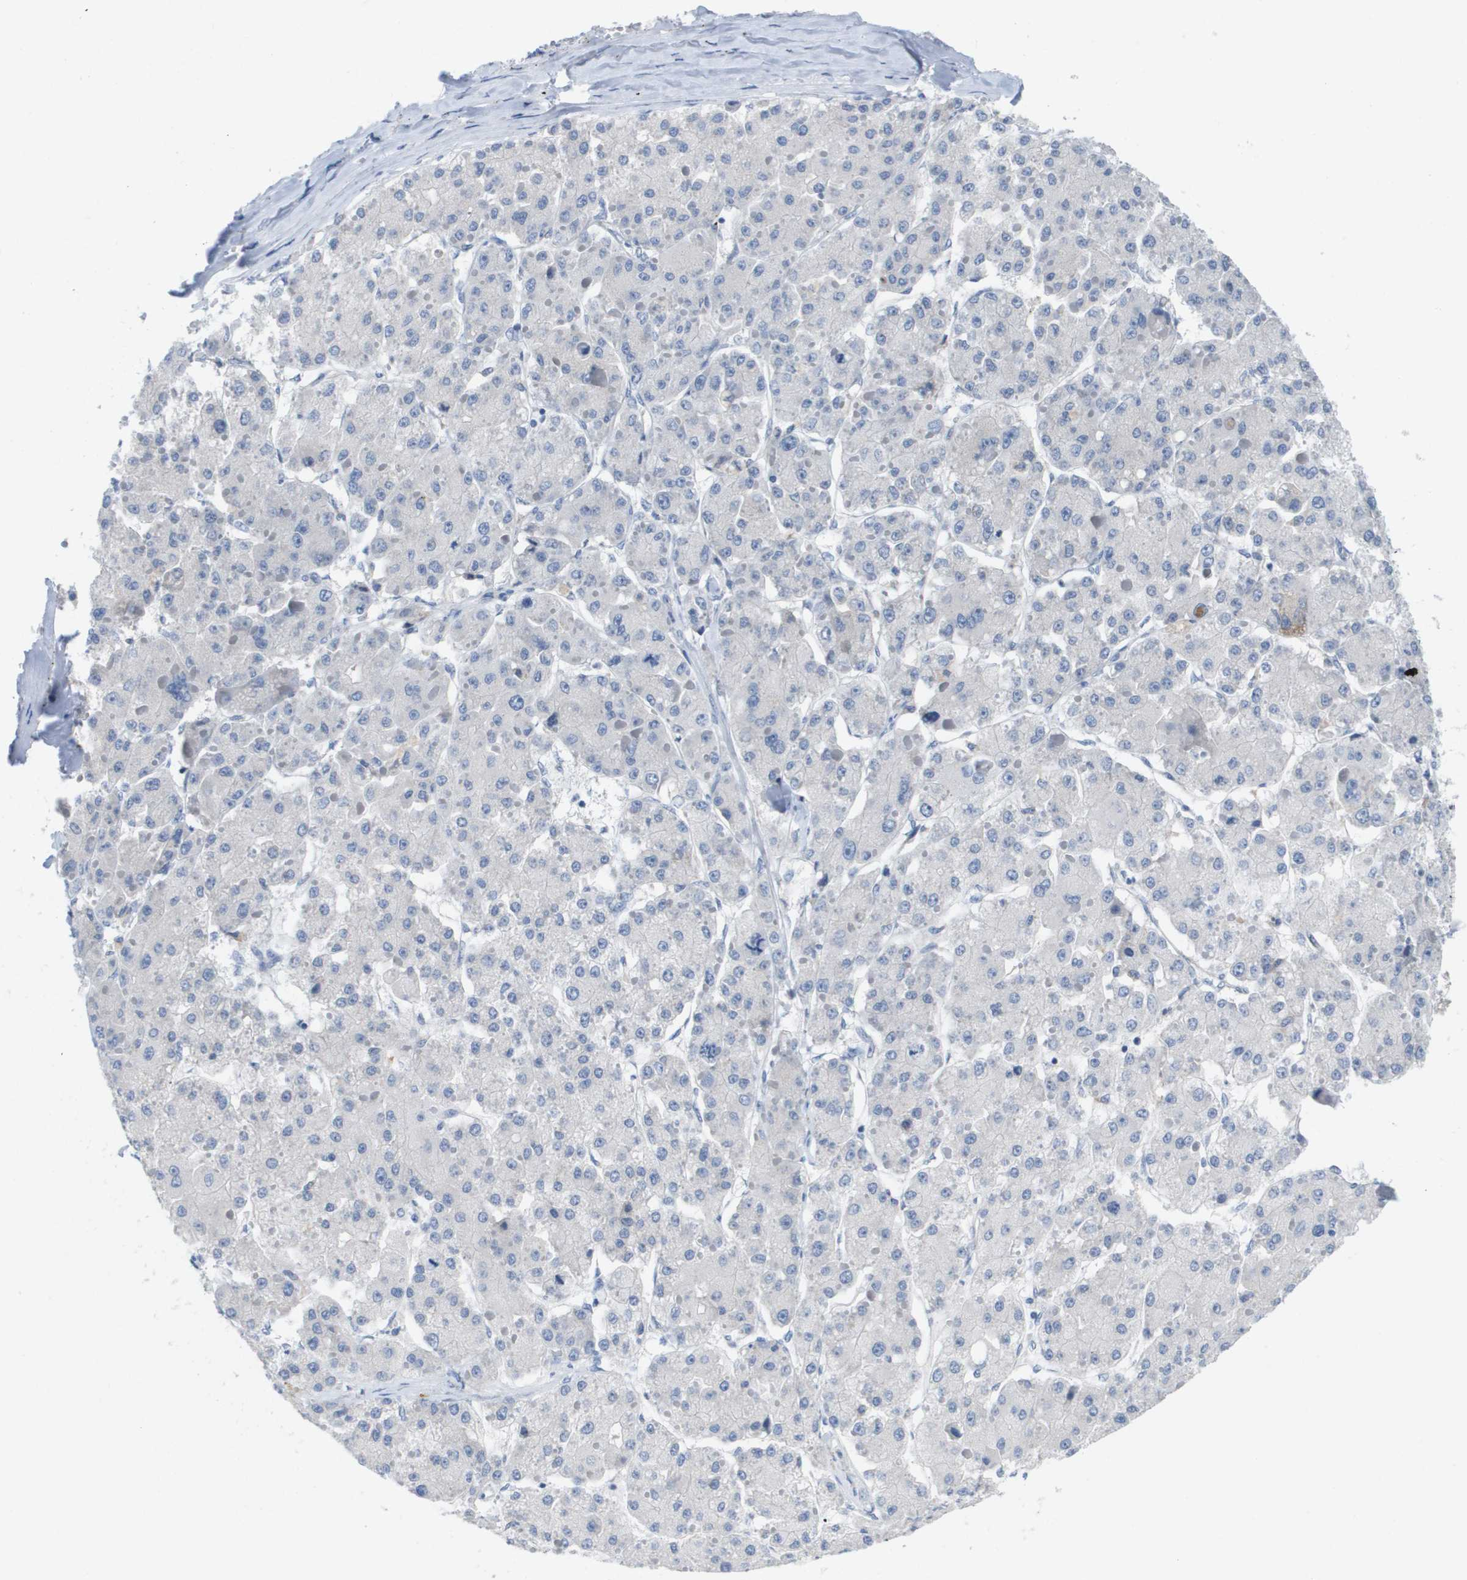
{"staining": {"intensity": "negative", "quantity": "none", "location": "none"}, "tissue": "liver cancer", "cell_type": "Tumor cells", "image_type": "cancer", "snomed": [{"axis": "morphology", "description": "Carcinoma, Hepatocellular, NOS"}, {"axis": "topography", "description": "Liver"}], "caption": "A high-resolution image shows immunohistochemistry (IHC) staining of liver cancer, which shows no significant staining in tumor cells.", "gene": "CD3G", "patient": {"sex": "female", "age": 73}}